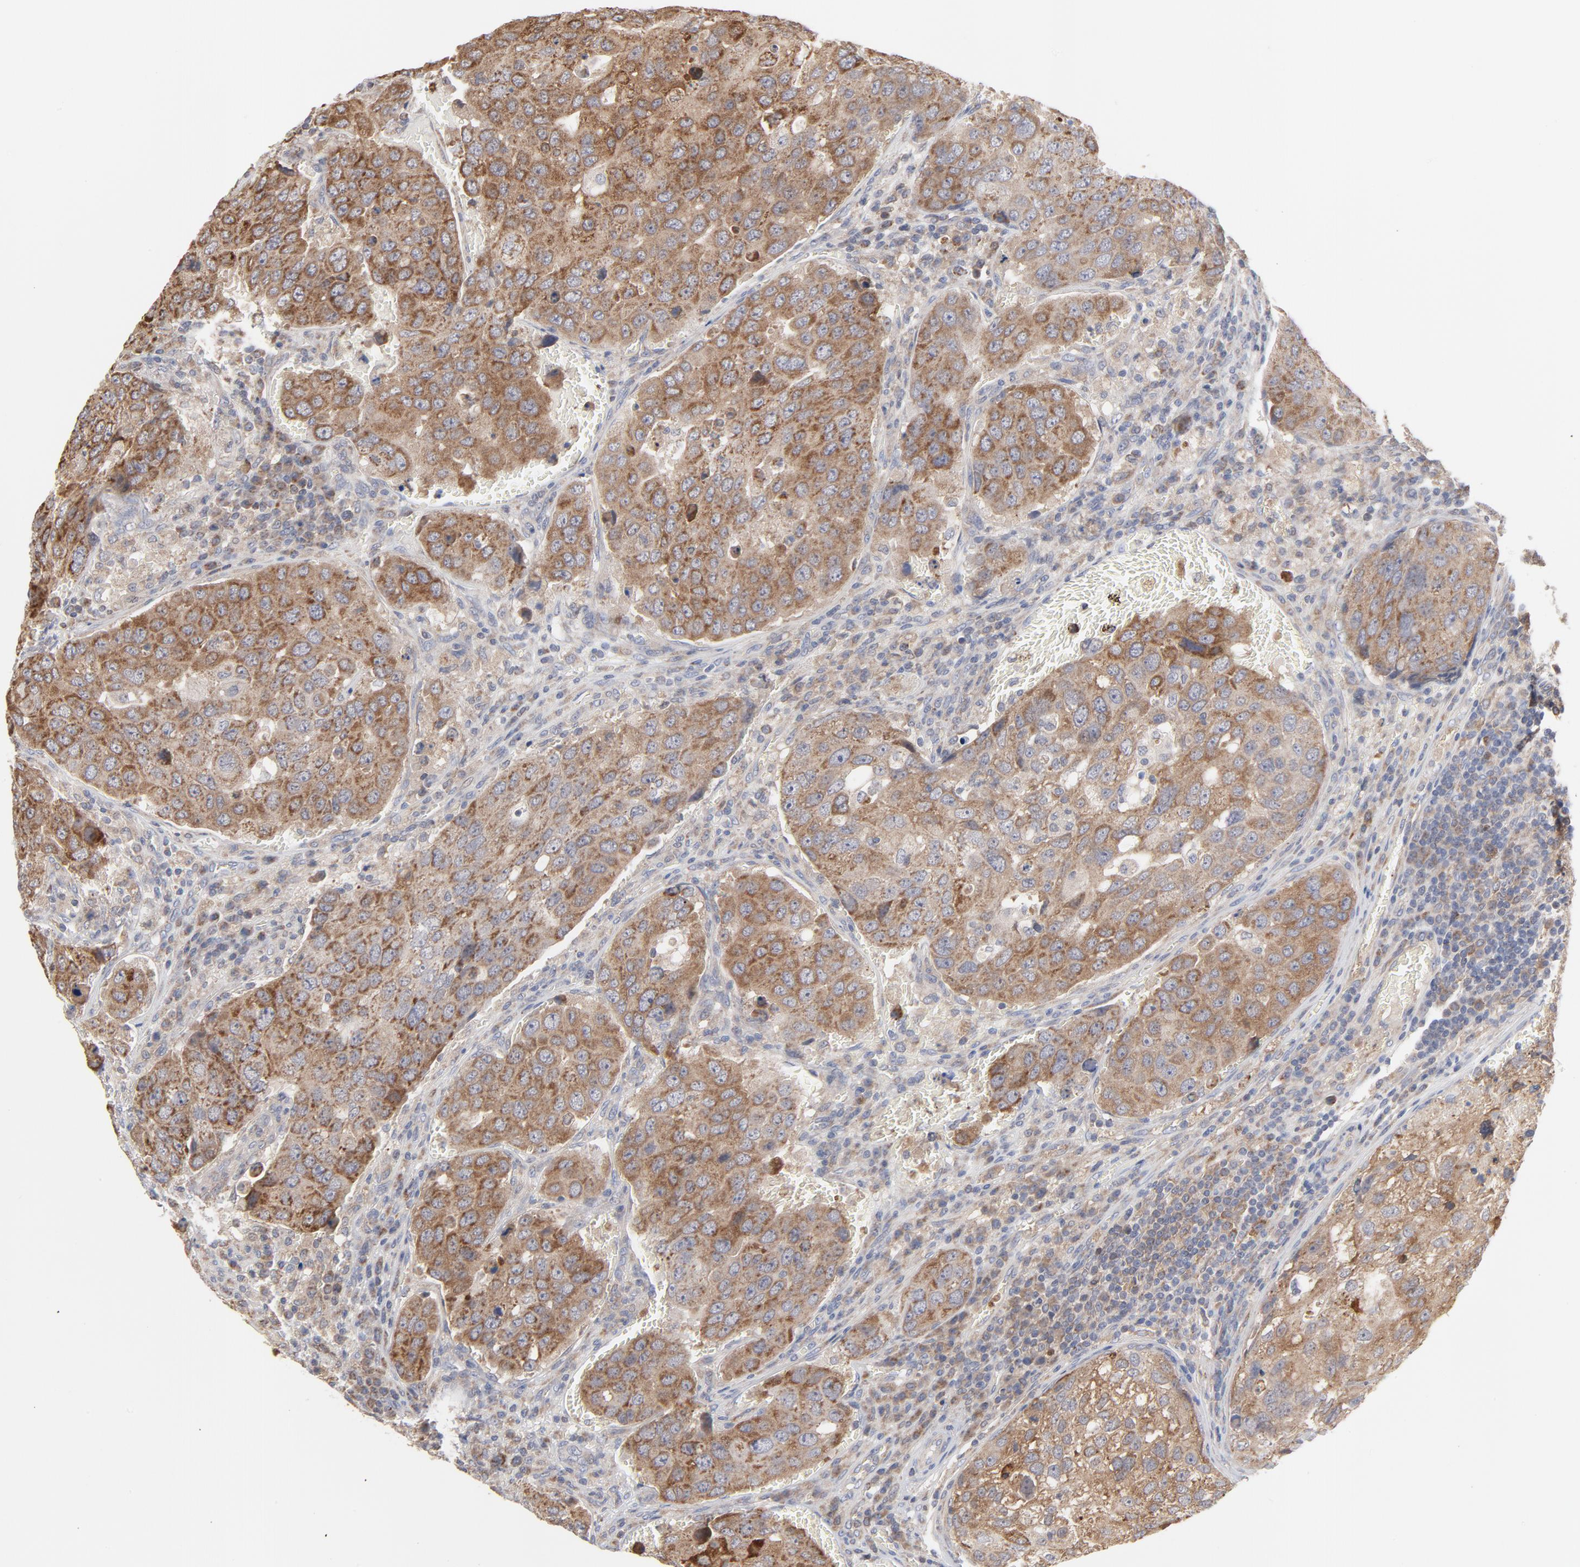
{"staining": {"intensity": "moderate", "quantity": ">75%", "location": "cytoplasmic/membranous"}, "tissue": "urothelial cancer", "cell_type": "Tumor cells", "image_type": "cancer", "snomed": [{"axis": "morphology", "description": "Urothelial carcinoma, High grade"}, {"axis": "topography", "description": "Lymph node"}, {"axis": "topography", "description": "Urinary bladder"}], "caption": "Immunohistochemical staining of human urothelial cancer exhibits medium levels of moderate cytoplasmic/membranous staining in approximately >75% of tumor cells. (brown staining indicates protein expression, while blue staining denotes nuclei).", "gene": "PPFIBP2", "patient": {"sex": "male", "age": 51}}